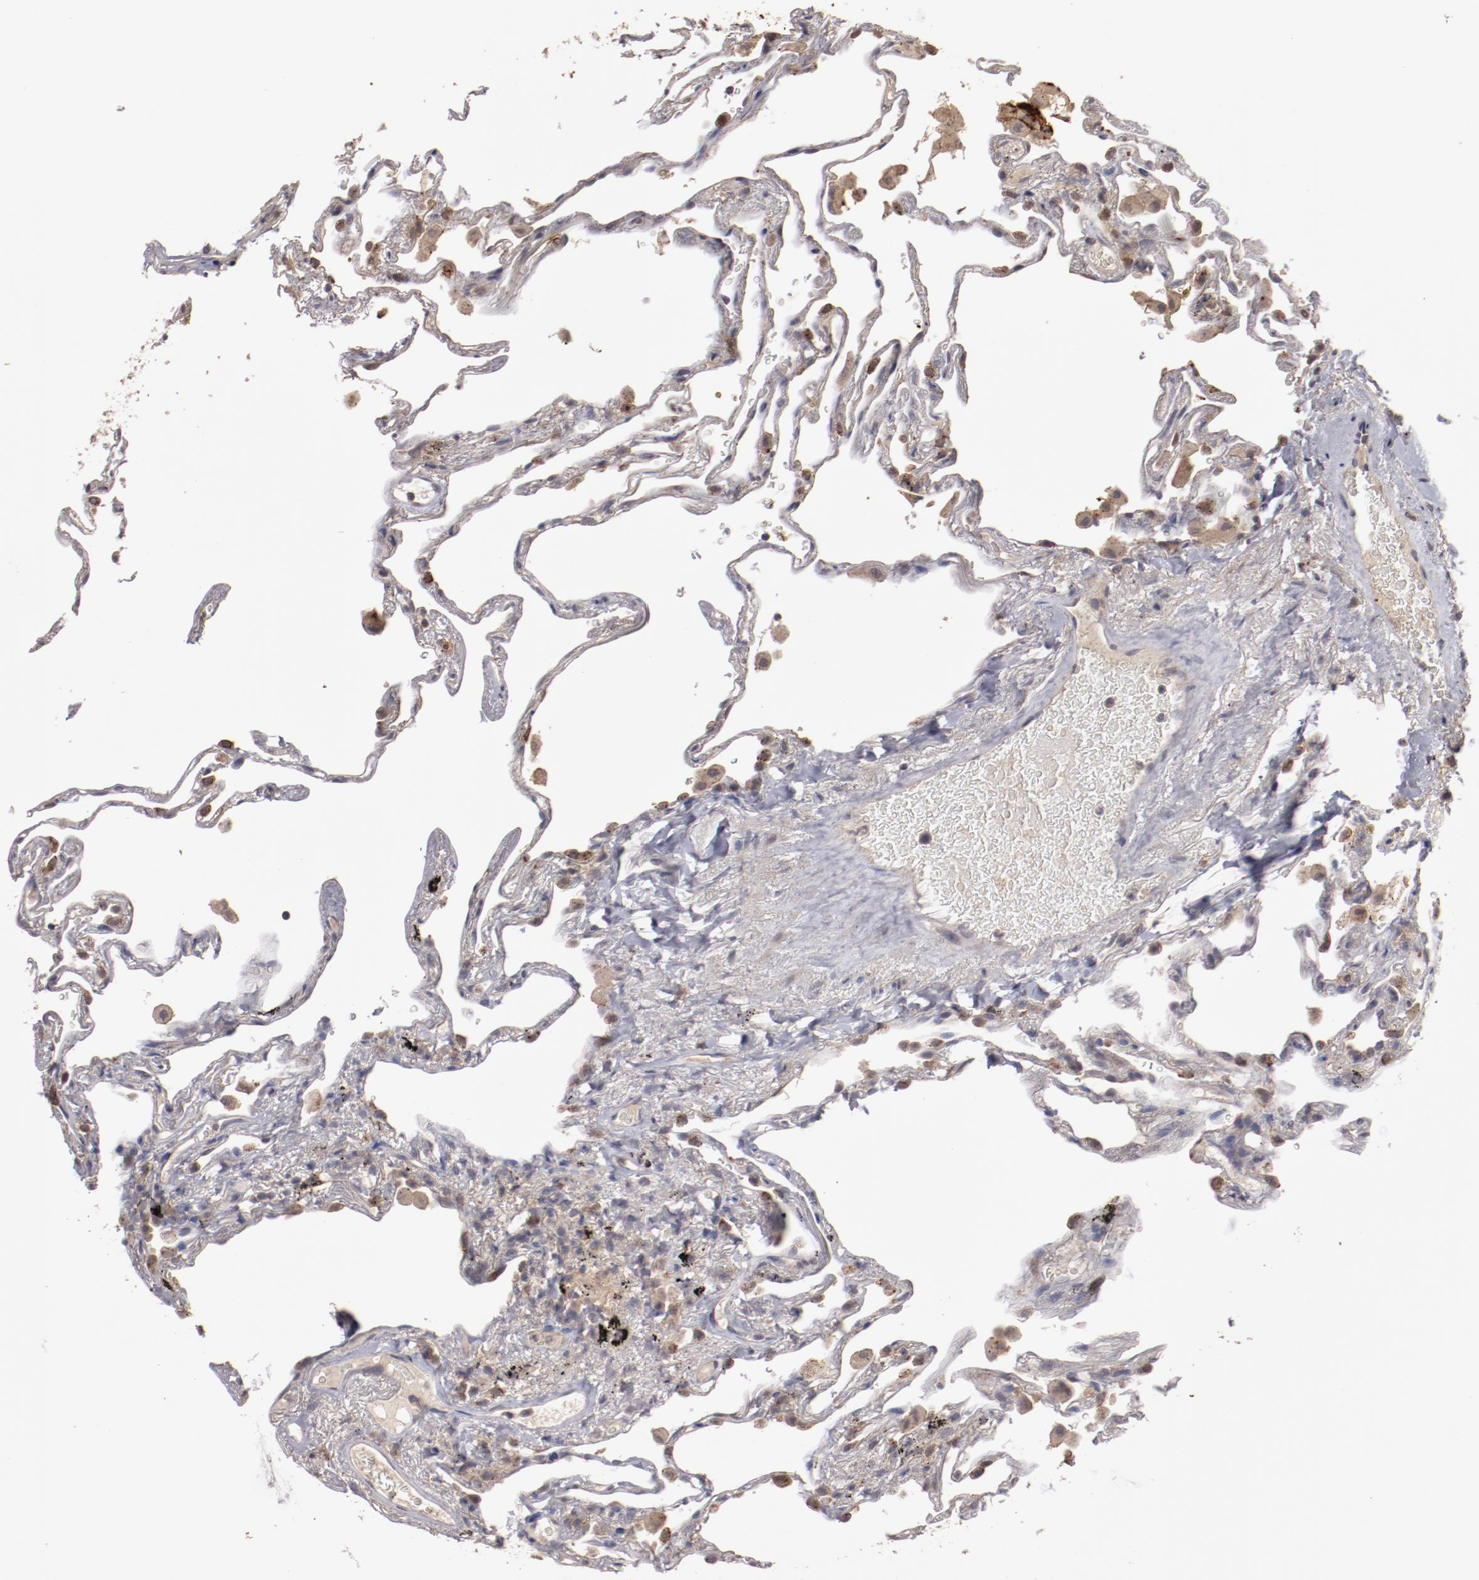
{"staining": {"intensity": "moderate", "quantity": ">75%", "location": "cytoplasmic/membranous"}, "tissue": "lung", "cell_type": "Alveolar cells", "image_type": "normal", "snomed": [{"axis": "morphology", "description": "Normal tissue, NOS"}, {"axis": "morphology", "description": "Inflammation, NOS"}, {"axis": "topography", "description": "Lung"}], "caption": "Immunohistochemical staining of unremarkable human lung exhibits medium levels of moderate cytoplasmic/membranous positivity in about >75% of alveolar cells.", "gene": "LRRC75B", "patient": {"sex": "male", "age": 69}}